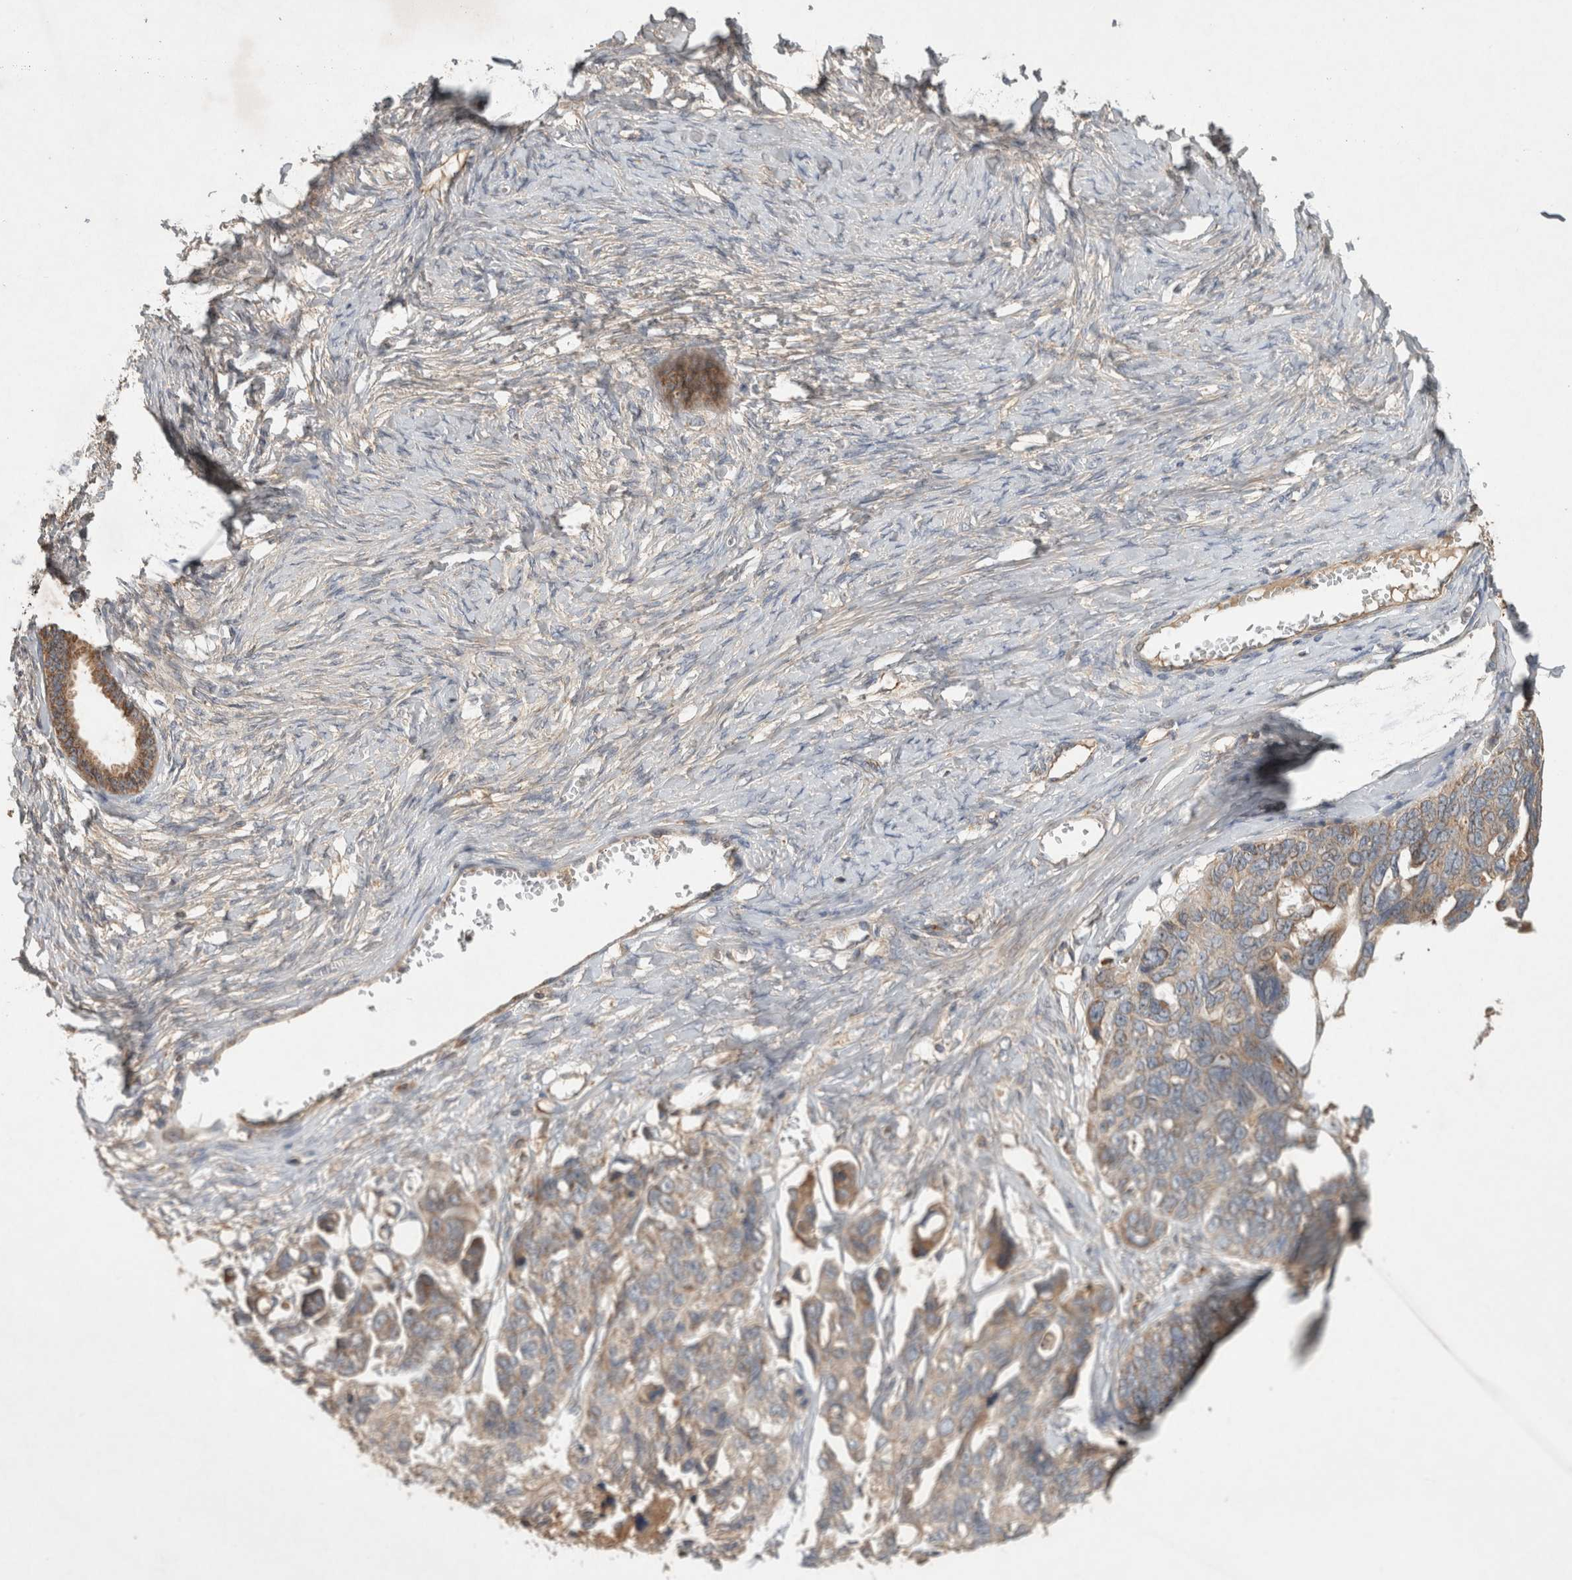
{"staining": {"intensity": "weak", "quantity": ">75%", "location": "cytoplasmic/membranous"}, "tissue": "ovarian cancer", "cell_type": "Tumor cells", "image_type": "cancer", "snomed": [{"axis": "morphology", "description": "Cystadenocarcinoma, serous, NOS"}, {"axis": "topography", "description": "Ovary"}], "caption": "Protein positivity by immunohistochemistry reveals weak cytoplasmic/membranous positivity in approximately >75% of tumor cells in ovarian serous cystadenocarcinoma. (DAB = brown stain, brightfield microscopy at high magnification).", "gene": "SERAC1", "patient": {"sex": "female", "age": 79}}